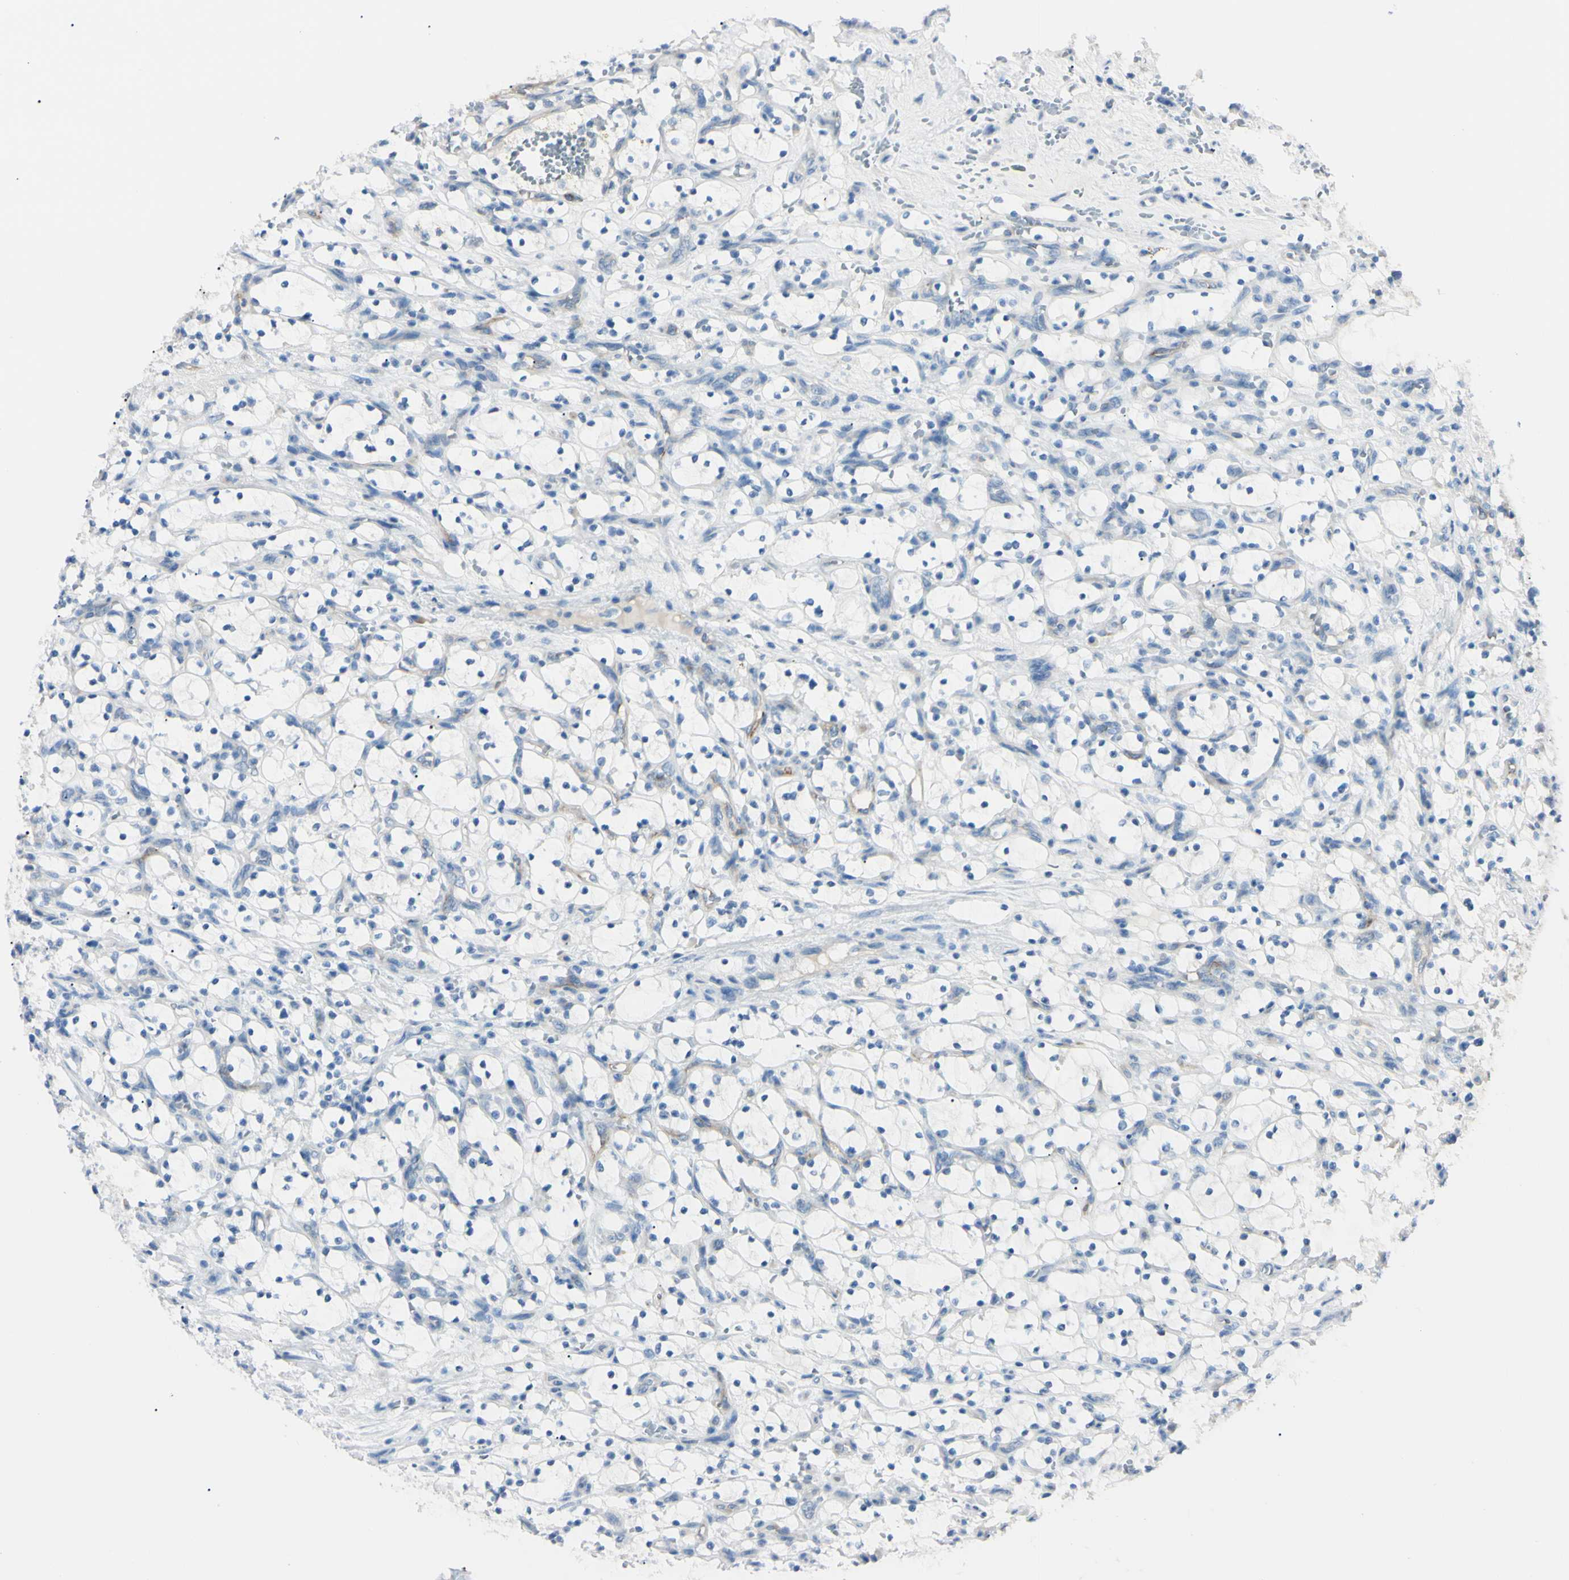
{"staining": {"intensity": "negative", "quantity": "none", "location": "none"}, "tissue": "renal cancer", "cell_type": "Tumor cells", "image_type": "cancer", "snomed": [{"axis": "morphology", "description": "Adenocarcinoma, NOS"}, {"axis": "topography", "description": "Kidney"}], "caption": "IHC micrograph of renal cancer (adenocarcinoma) stained for a protein (brown), which exhibits no positivity in tumor cells.", "gene": "FOLH1", "patient": {"sex": "female", "age": 69}}